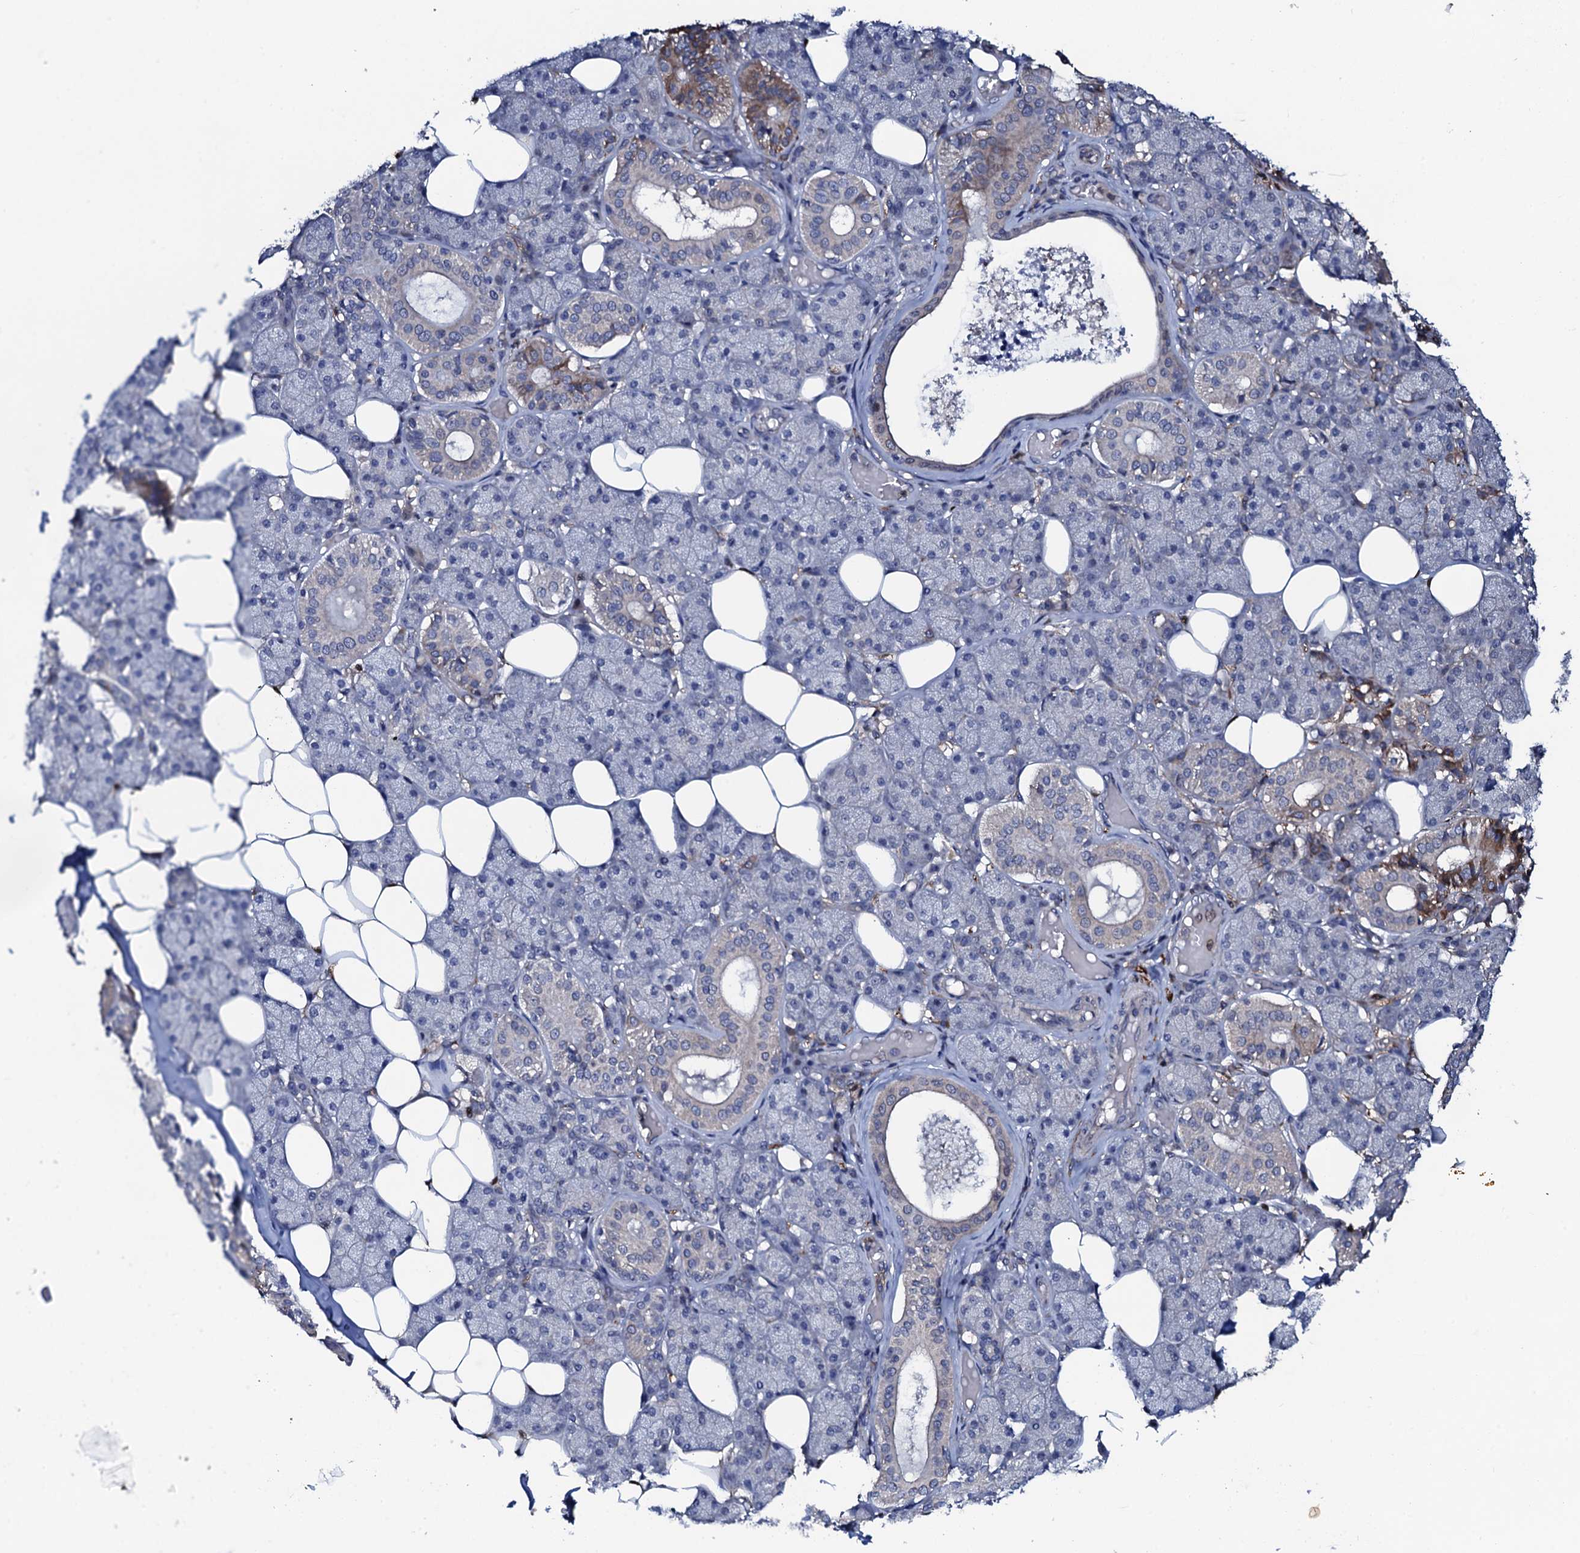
{"staining": {"intensity": "moderate", "quantity": "<25%", "location": "cytoplasmic/membranous"}, "tissue": "salivary gland", "cell_type": "Glandular cells", "image_type": "normal", "snomed": [{"axis": "morphology", "description": "Normal tissue, NOS"}, {"axis": "topography", "description": "Salivary gland"}], "caption": "Protein expression by IHC shows moderate cytoplasmic/membranous staining in approximately <25% of glandular cells in benign salivary gland.", "gene": "PPP1R3D", "patient": {"sex": "female", "age": 33}}